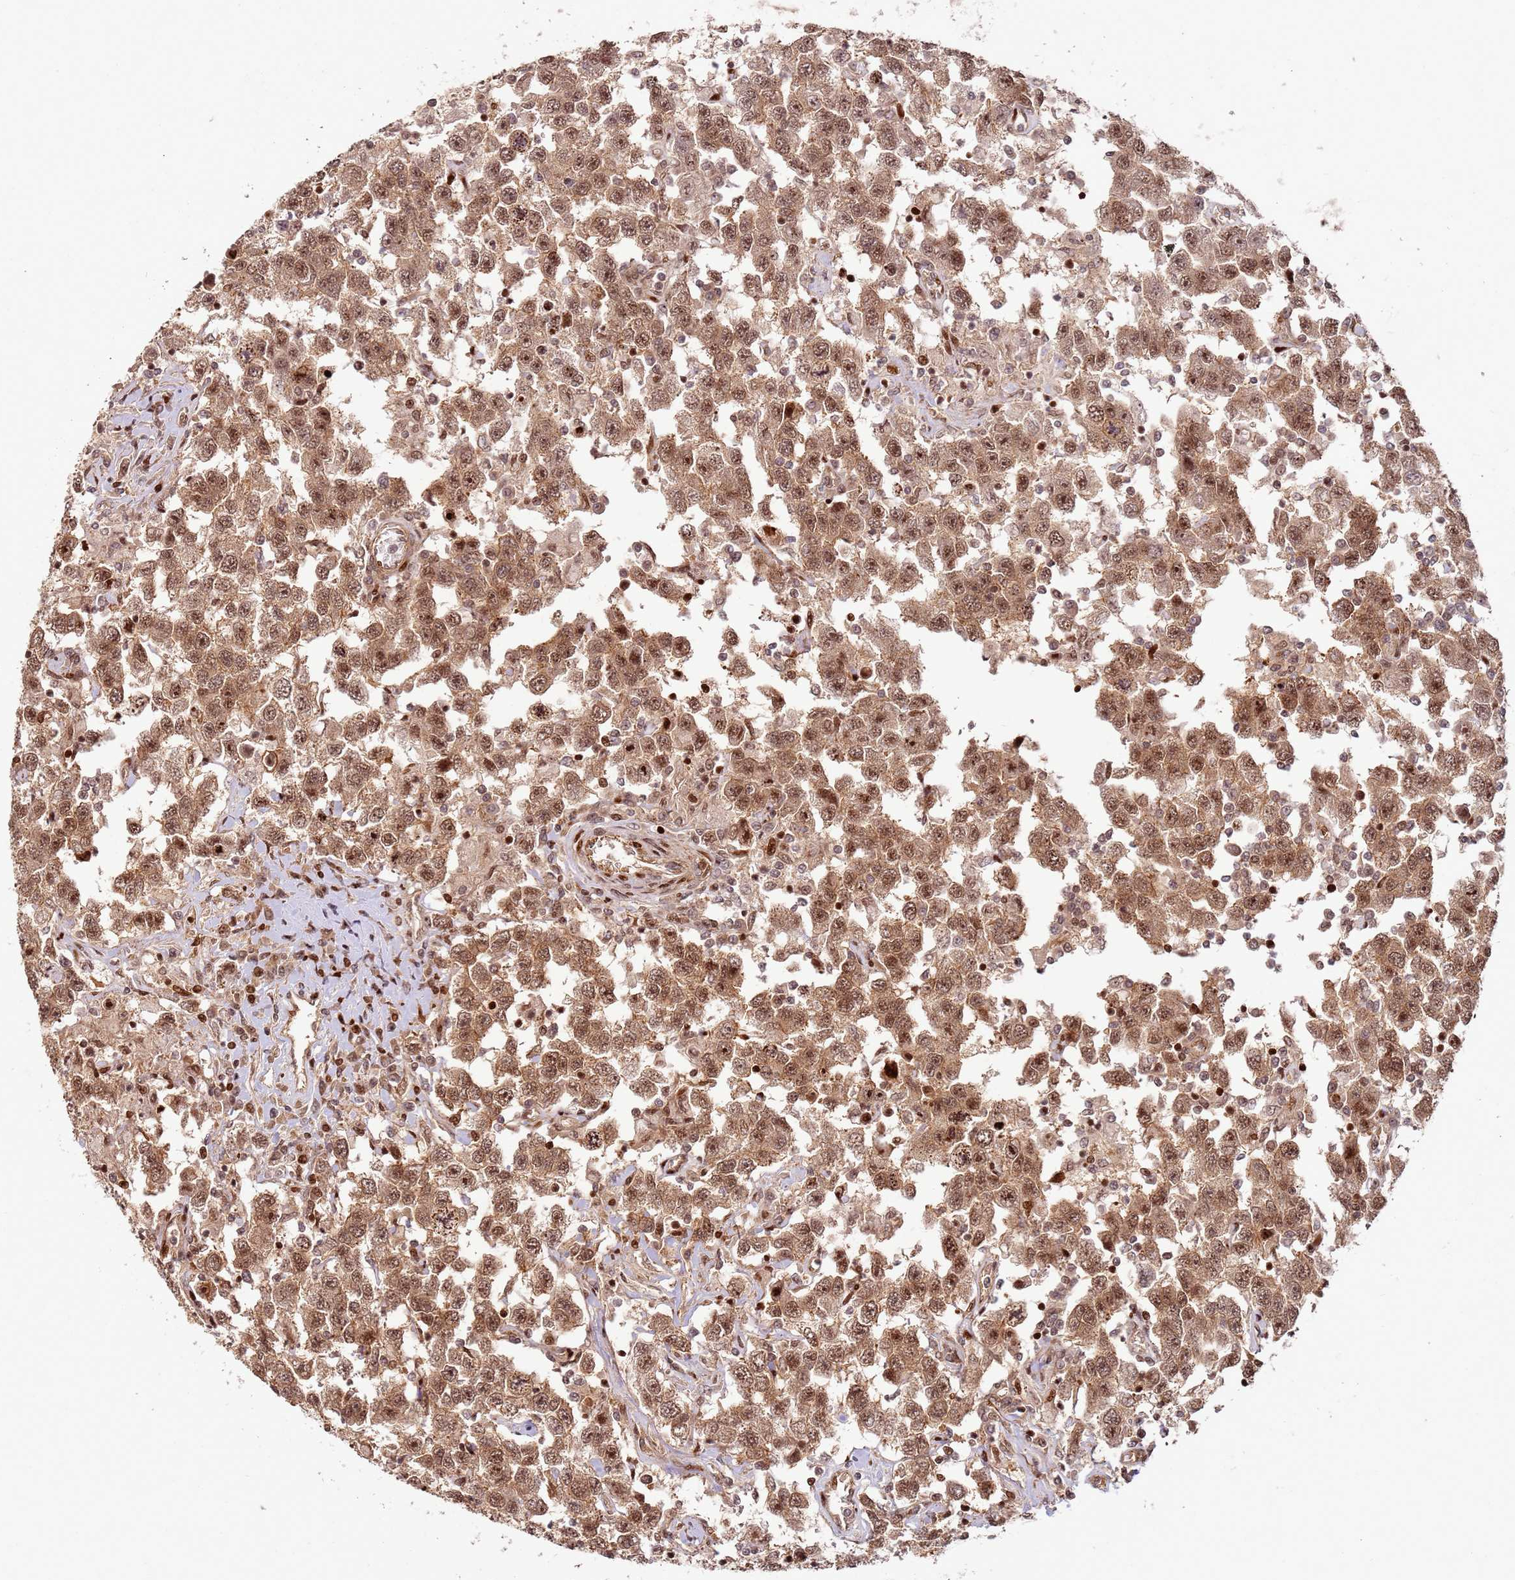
{"staining": {"intensity": "moderate", "quantity": ">75%", "location": "cytoplasmic/membranous,nuclear"}, "tissue": "testis cancer", "cell_type": "Tumor cells", "image_type": "cancer", "snomed": [{"axis": "morphology", "description": "Seminoma, NOS"}, {"axis": "topography", "description": "Testis"}], "caption": "The photomicrograph reveals immunohistochemical staining of testis cancer. There is moderate cytoplasmic/membranous and nuclear expression is present in about >75% of tumor cells.", "gene": "TMEM233", "patient": {"sex": "male", "age": 41}}